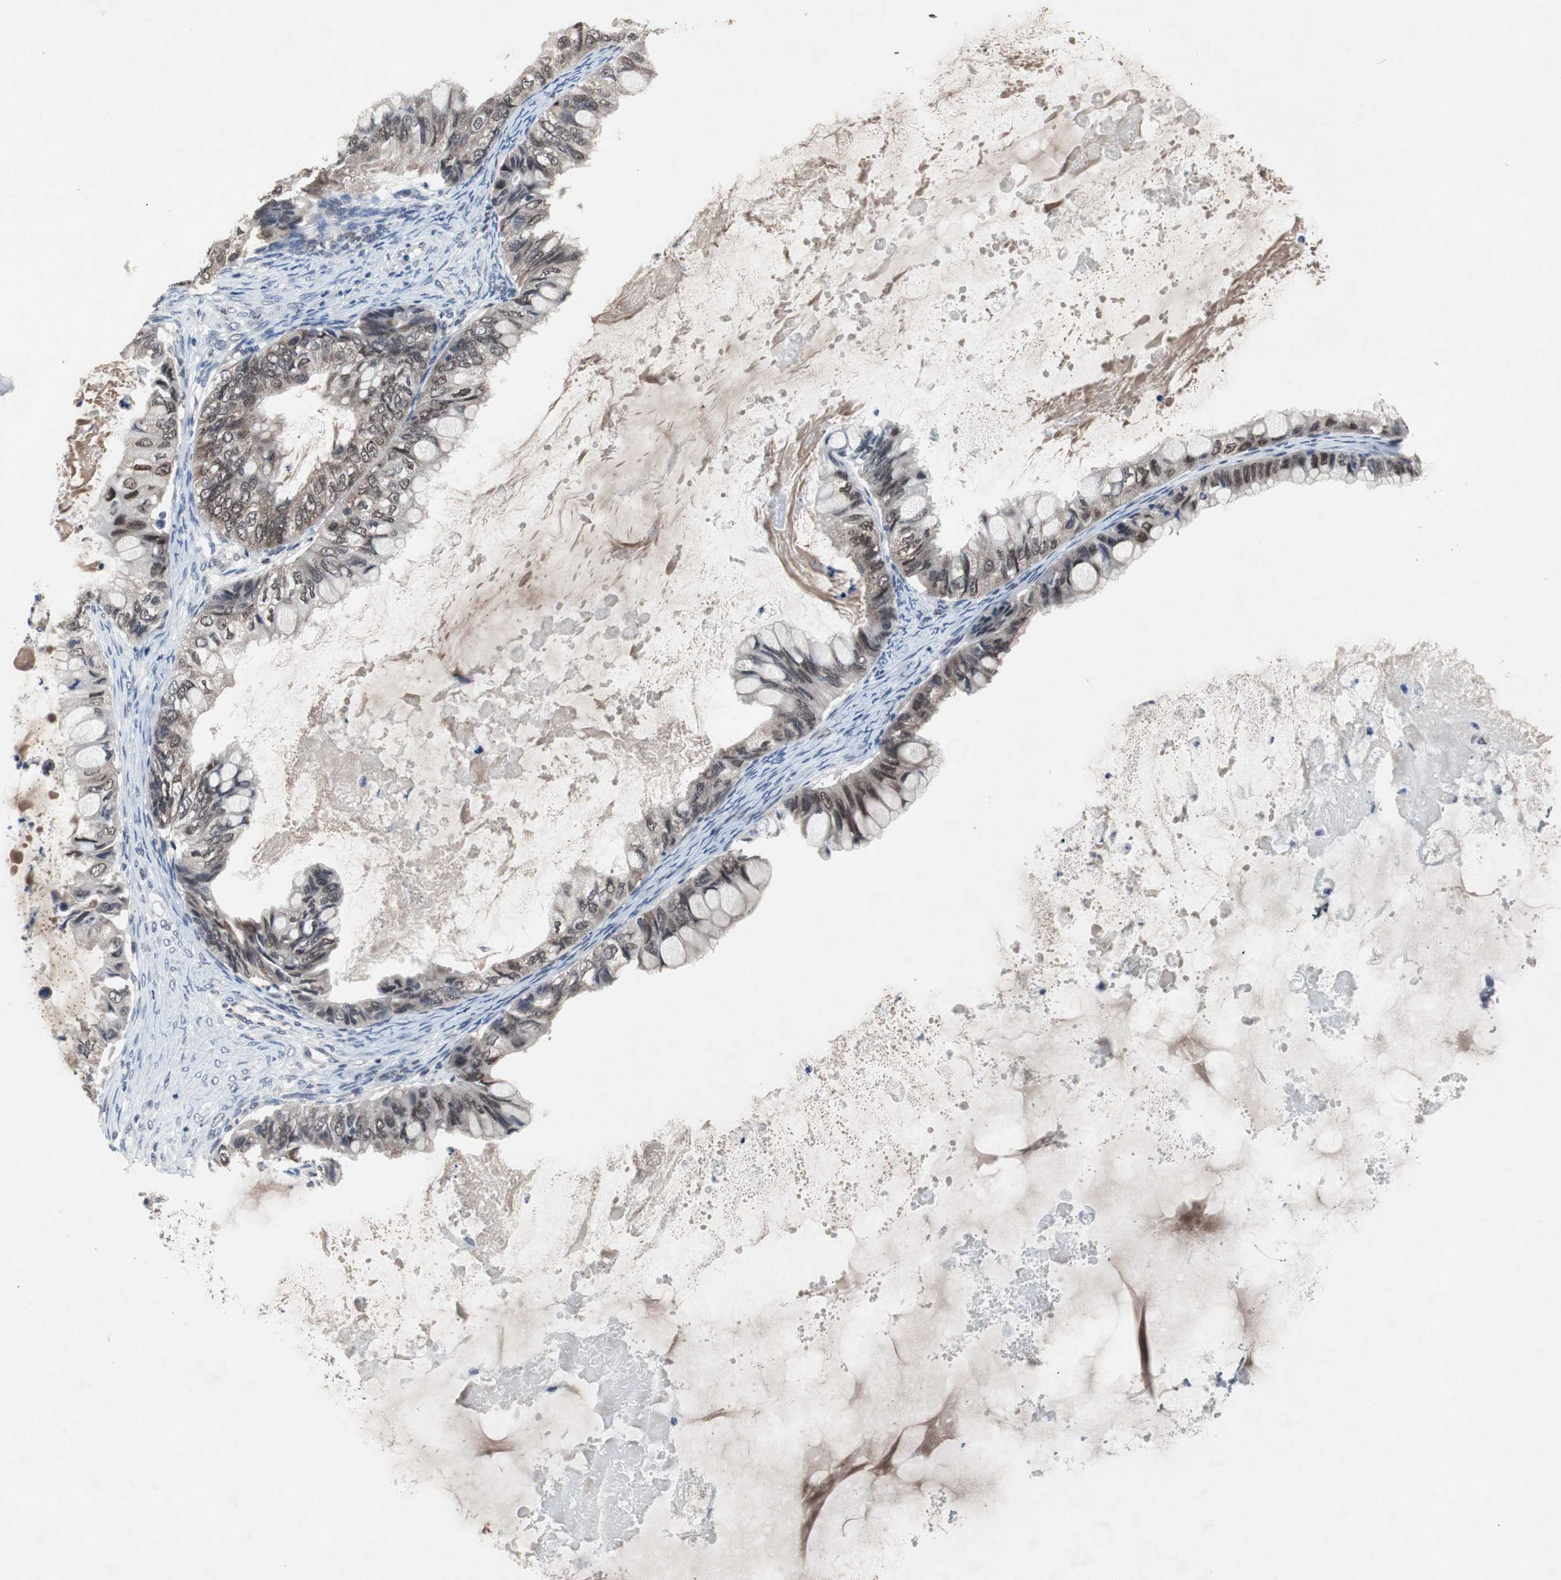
{"staining": {"intensity": "moderate", "quantity": ">75%", "location": "nuclear"}, "tissue": "ovarian cancer", "cell_type": "Tumor cells", "image_type": "cancer", "snomed": [{"axis": "morphology", "description": "Cystadenocarcinoma, mucinous, NOS"}, {"axis": "topography", "description": "Ovary"}], "caption": "The histopathology image displays immunohistochemical staining of ovarian cancer (mucinous cystadenocarcinoma). There is moderate nuclear staining is present in about >75% of tumor cells.", "gene": "RBM47", "patient": {"sex": "female", "age": 80}}